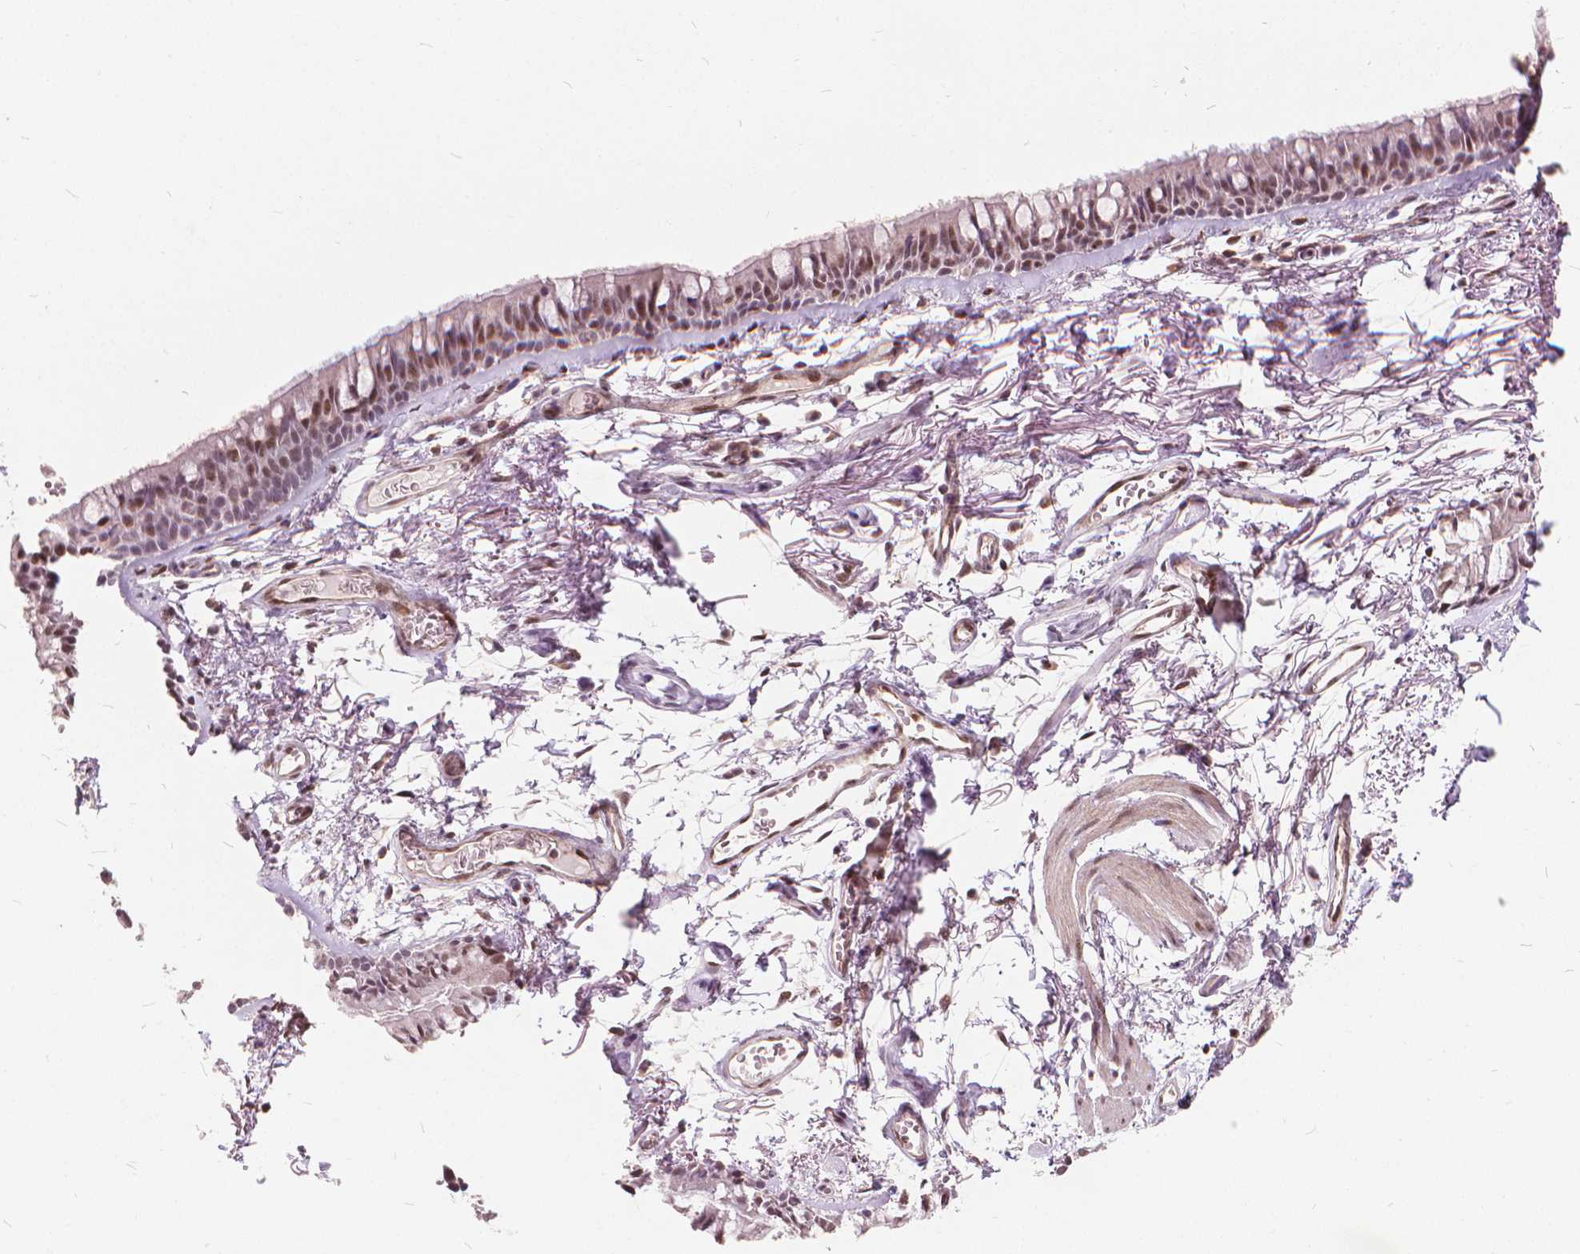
{"staining": {"intensity": "moderate", "quantity": ">75%", "location": "nuclear"}, "tissue": "soft tissue", "cell_type": "Fibroblasts", "image_type": "normal", "snomed": [{"axis": "morphology", "description": "Normal tissue, NOS"}, {"axis": "topography", "description": "Cartilage tissue"}, {"axis": "topography", "description": "Bronchus"}], "caption": "This photomicrograph displays immunohistochemistry staining of unremarkable soft tissue, with medium moderate nuclear staining in about >75% of fibroblasts.", "gene": "STAT5B", "patient": {"sex": "female", "age": 79}}